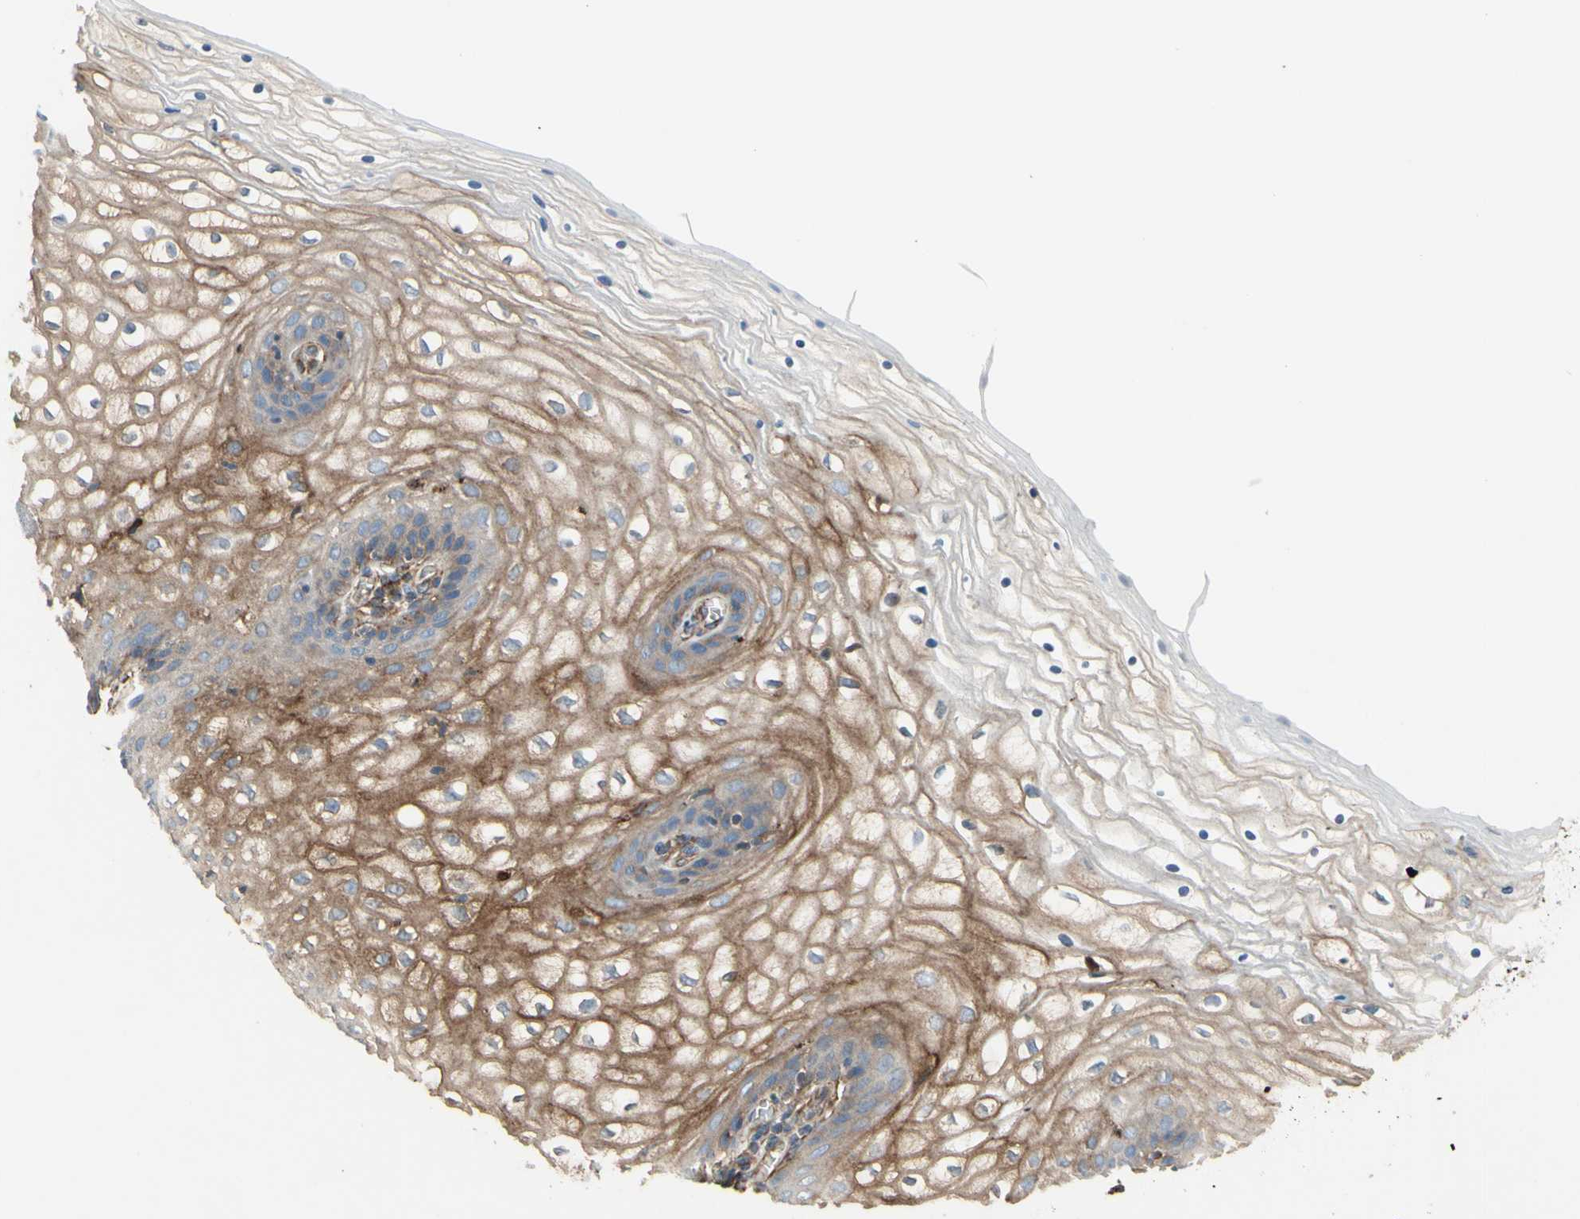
{"staining": {"intensity": "moderate", "quantity": "25%-75%", "location": "cytoplasmic/membranous"}, "tissue": "vagina", "cell_type": "Squamous epithelial cells", "image_type": "normal", "snomed": [{"axis": "morphology", "description": "Normal tissue, NOS"}, {"axis": "topography", "description": "Vagina"}], "caption": "Brown immunohistochemical staining in normal vagina exhibits moderate cytoplasmic/membranous staining in about 25%-75% of squamous epithelial cells.", "gene": "TRAF2", "patient": {"sex": "female", "age": 34}}